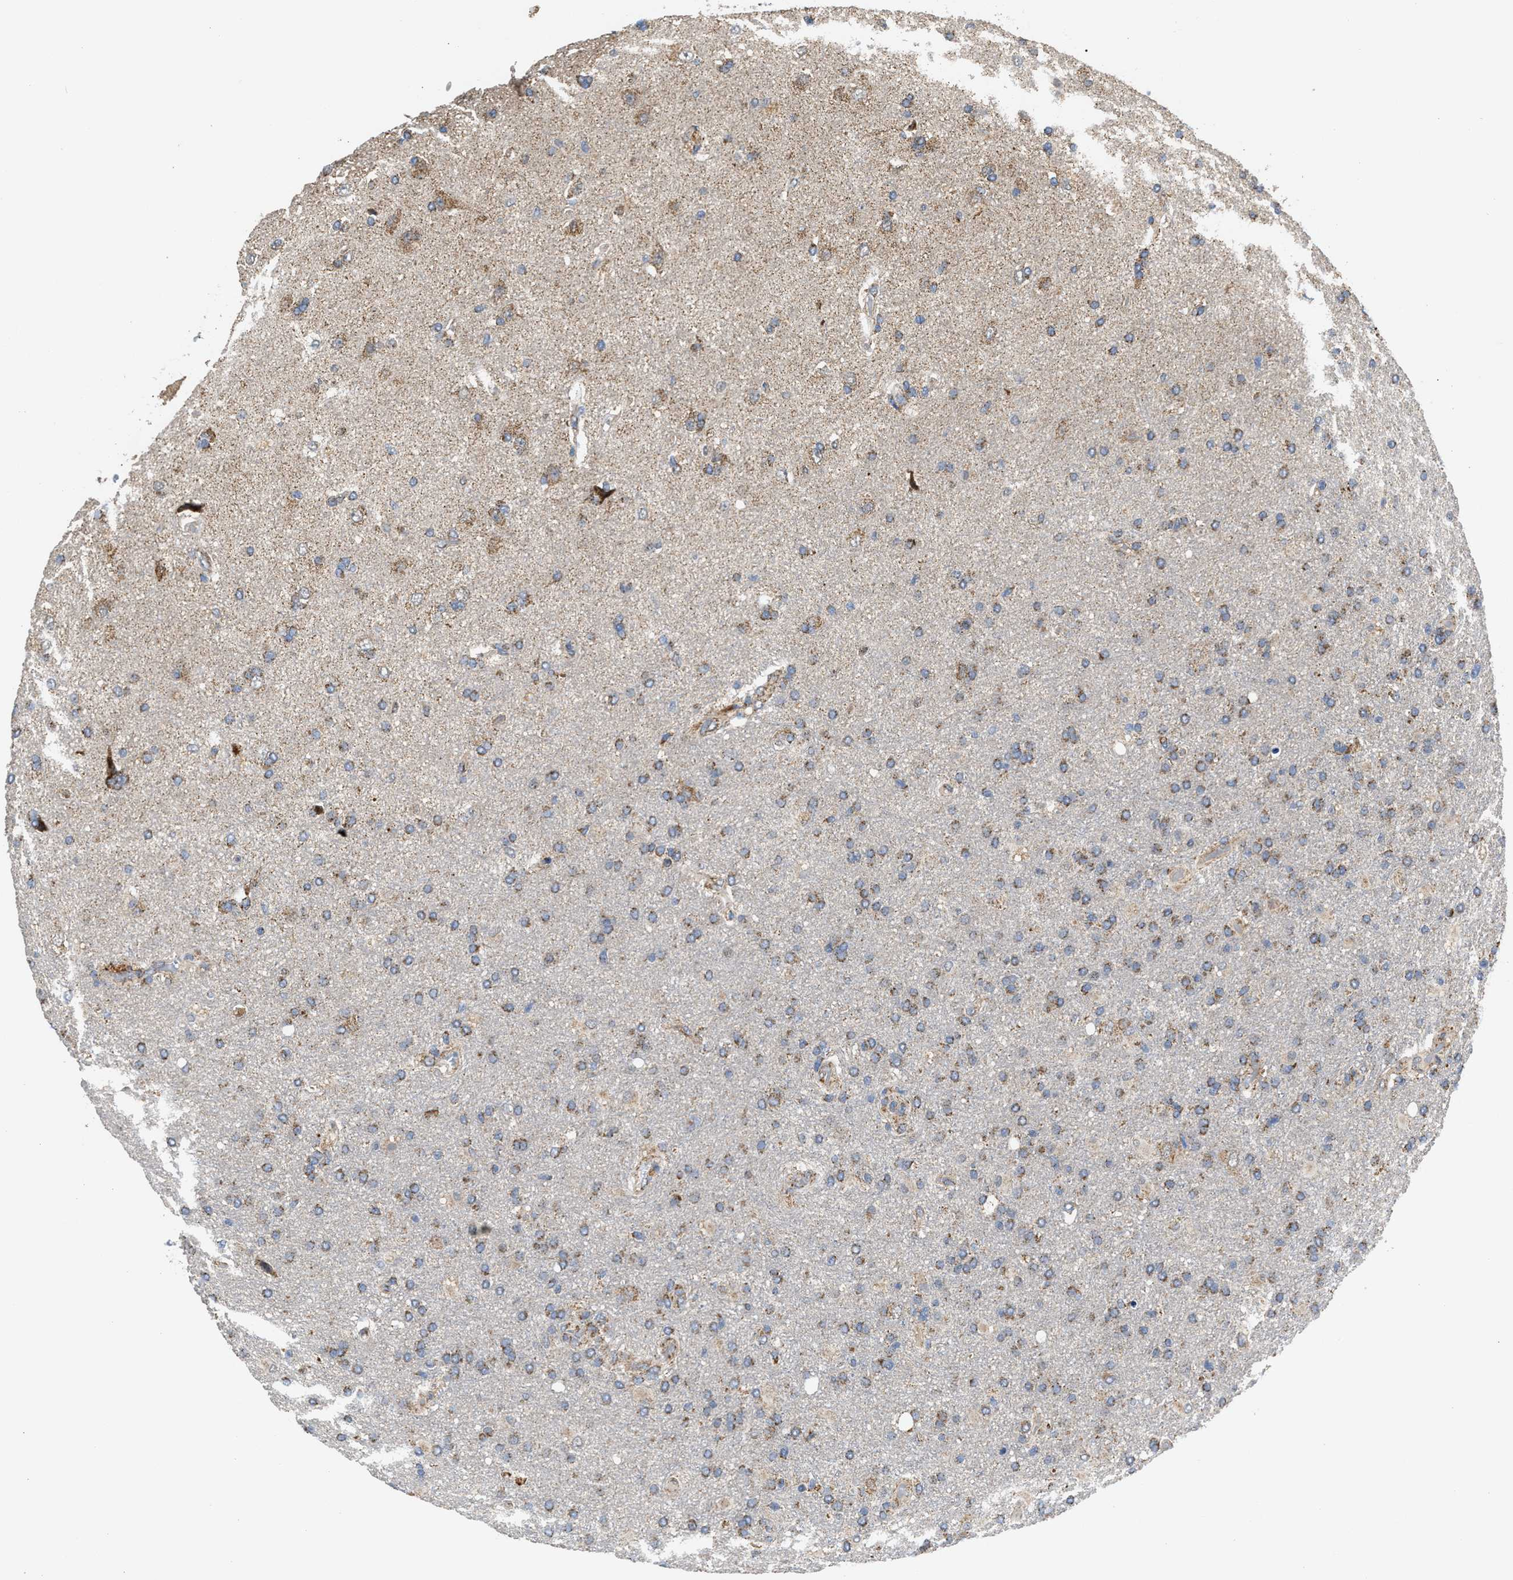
{"staining": {"intensity": "moderate", "quantity": "25%-75%", "location": "cytoplasmic/membranous"}, "tissue": "glioma", "cell_type": "Tumor cells", "image_type": "cancer", "snomed": [{"axis": "morphology", "description": "Glioma, malignant, High grade"}, {"axis": "topography", "description": "Brain"}], "caption": "DAB (3,3'-diaminobenzidine) immunohistochemical staining of glioma exhibits moderate cytoplasmic/membranous protein positivity in approximately 25%-75% of tumor cells.", "gene": "TACO1", "patient": {"sex": "male", "age": 72}}